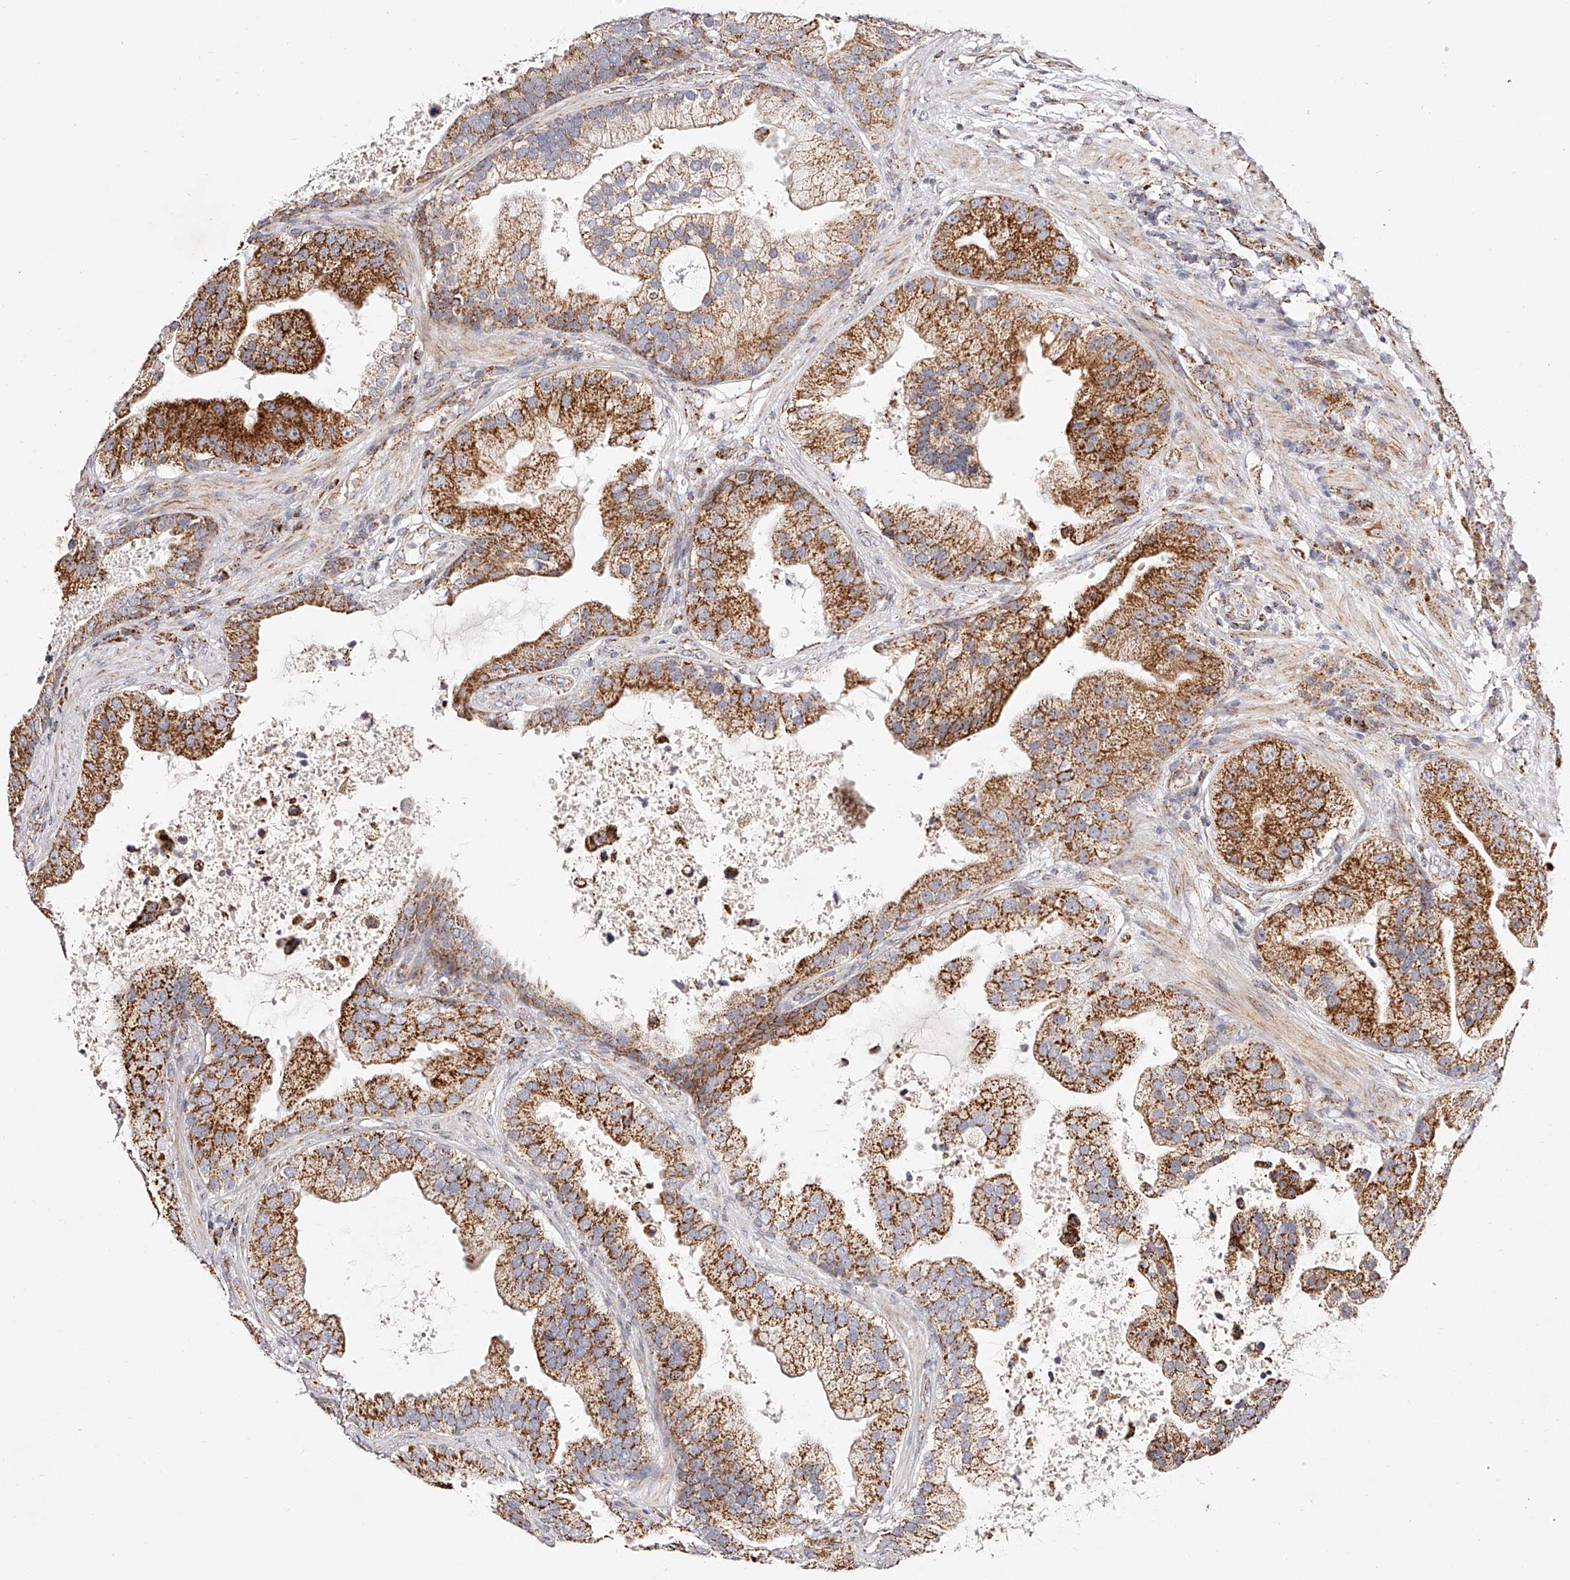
{"staining": {"intensity": "moderate", "quantity": ">75%", "location": "cytoplasmic/membranous"}, "tissue": "prostate cancer", "cell_type": "Tumor cells", "image_type": "cancer", "snomed": [{"axis": "morphology", "description": "Adenocarcinoma, High grade"}, {"axis": "topography", "description": "Prostate"}], "caption": "Immunohistochemical staining of human prostate adenocarcinoma (high-grade) shows medium levels of moderate cytoplasmic/membranous staining in approximately >75% of tumor cells.", "gene": "NDUFV3", "patient": {"sex": "male", "age": 70}}